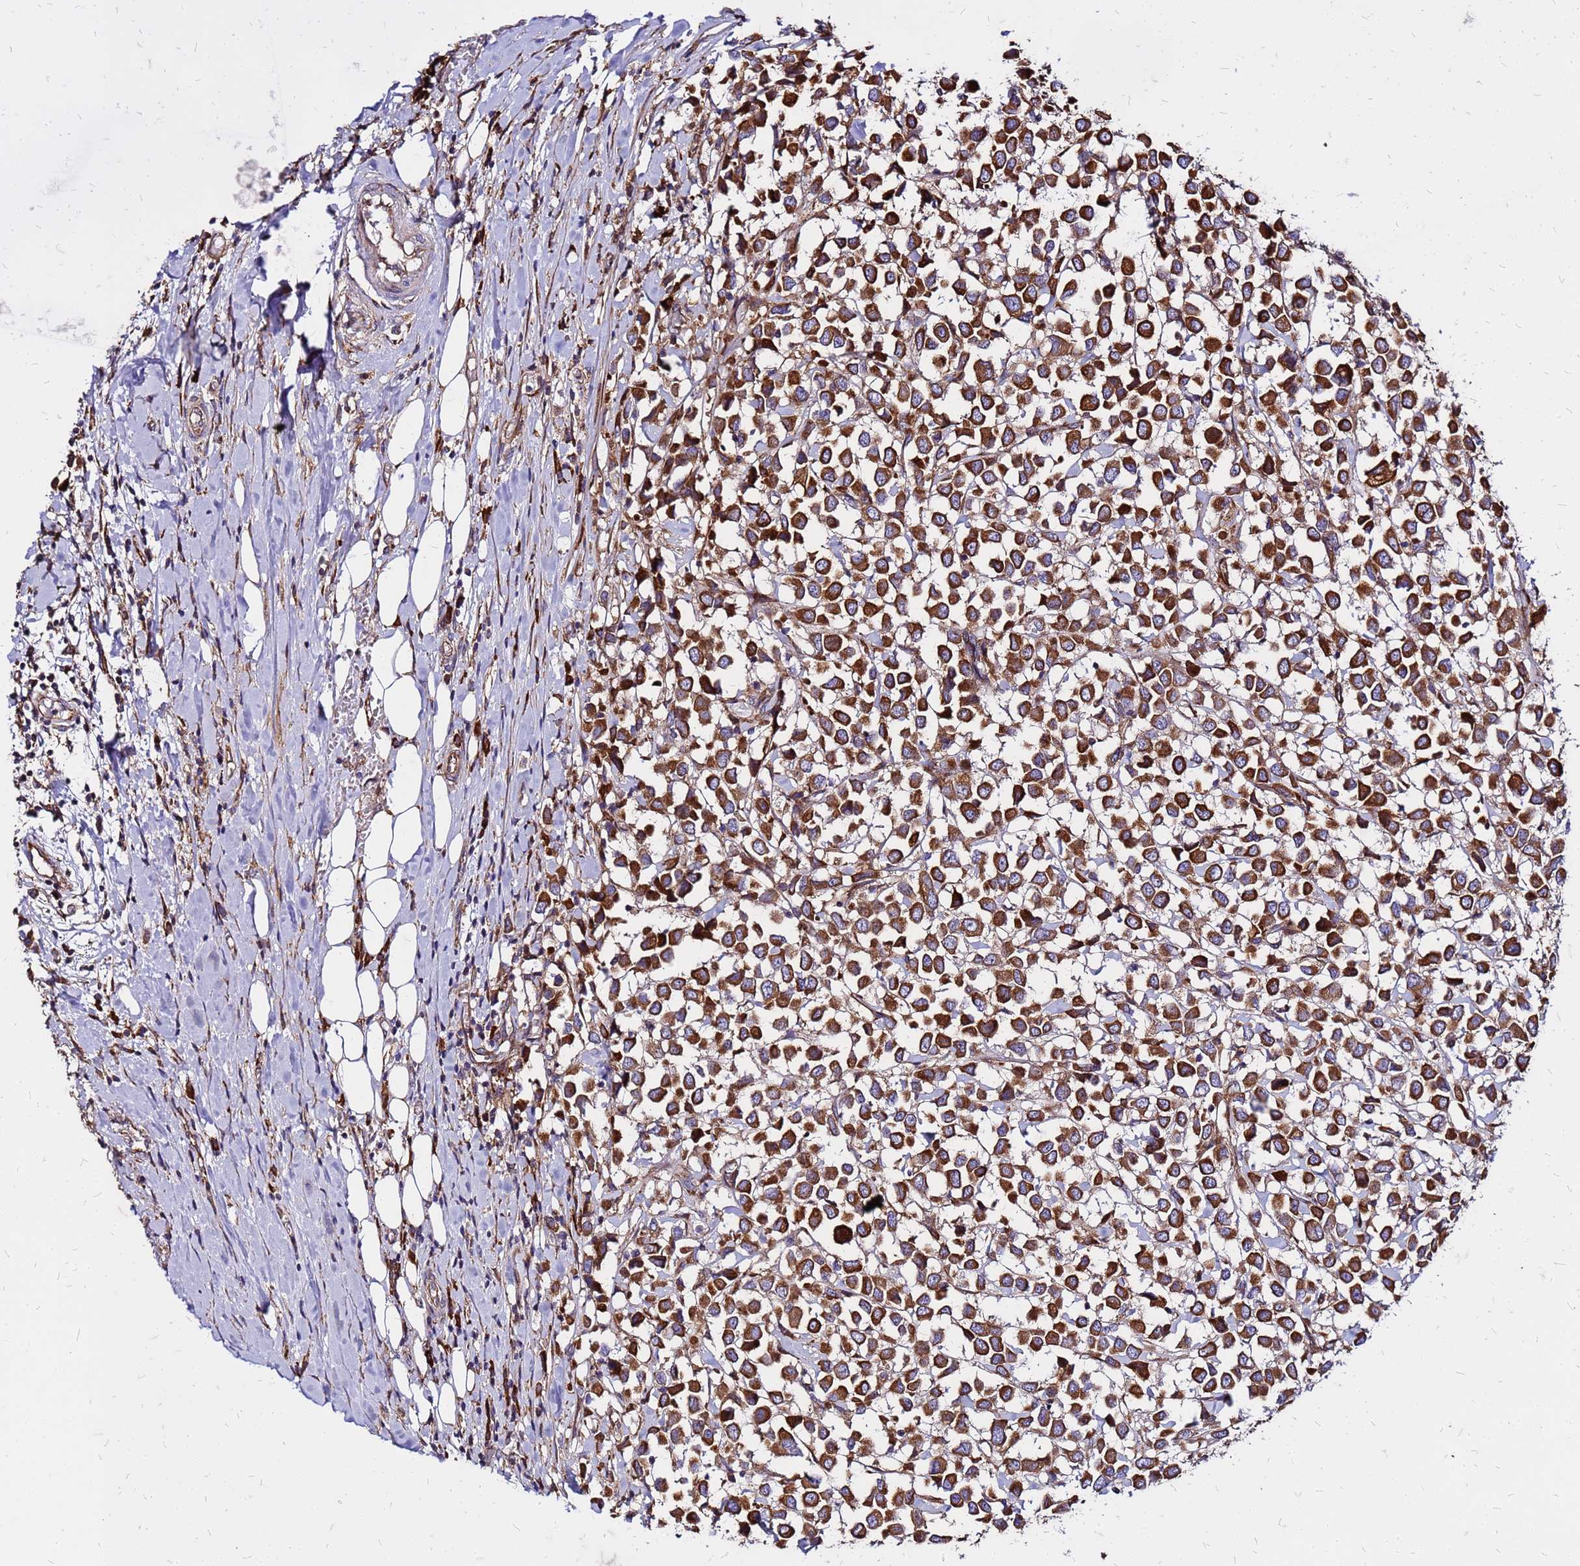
{"staining": {"intensity": "strong", "quantity": ">75%", "location": "cytoplasmic/membranous"}, "tissue": "breast cancer", "cell_type": "Tumor cells", "image_type": "cancer", "snomed": [{"axis": "morphology", "description": "Duct carcinoma"}, {"axis": "topography", "description": "Breast"}], "caption": "Tumor cells show high levels of strong cytoplasmic/membranous staining in approximately >75% of cells in human breast intraductal carcinoma. Using DAB (3,3'-diaminobenzidine) (brown) and hematoxylin (blue) stains, captured at high magnification using brightfield microscopy.", "gene": "VMO1", "patient": {"sex": "female", "age": 61}}